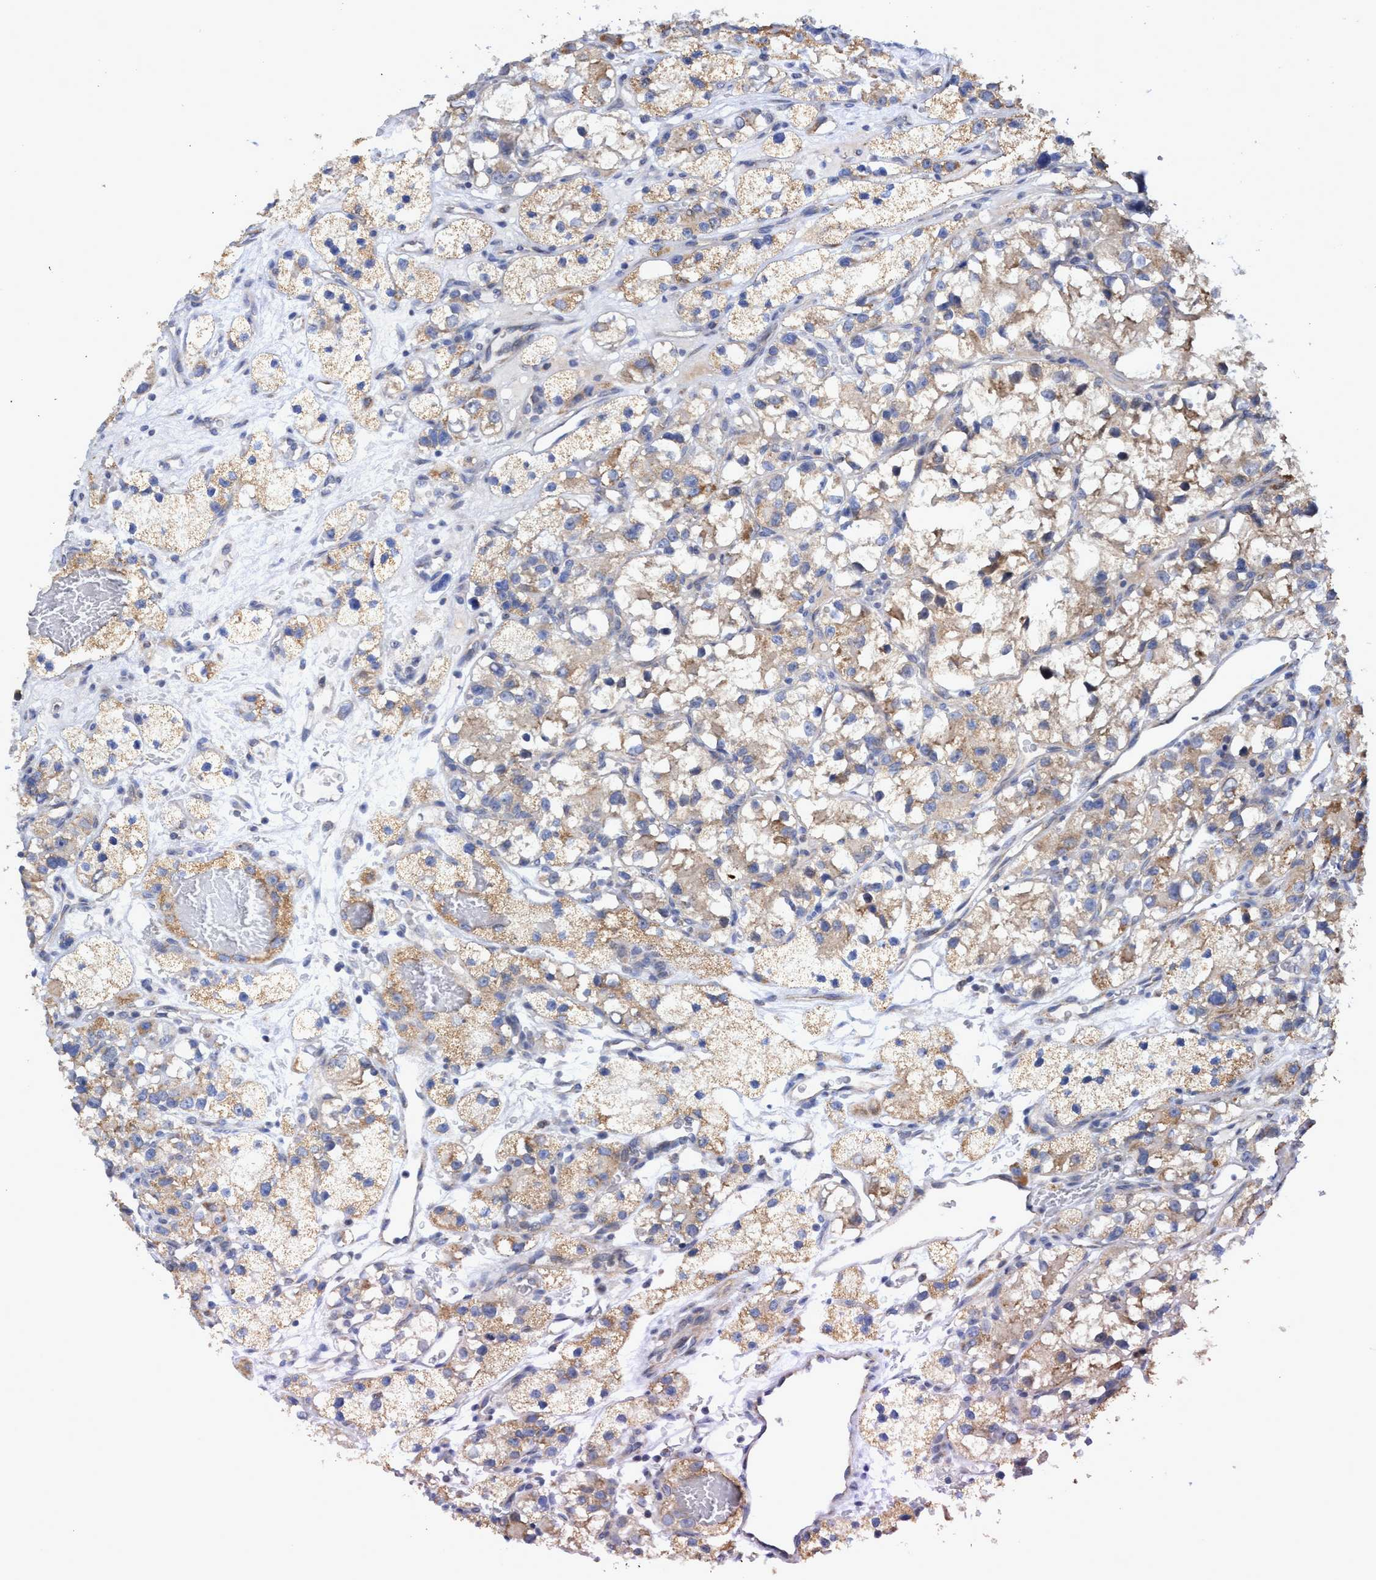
{"staining": {"intensity": "weak", "quantity": ">75%", "location": "cytoplasmic/membranous"}, "tissue": "renal cancer", "cell_type": "Tumor cells", "image_type": "cancer", "snomed": [{"axis": "morphology", "description": "Adenocarcinoma, NOS"}, {"axis": "topography", "description": "Kidney"}], "caption": "Protein positivity by IHC demonstrates weak cytoplasmic/membranous staining in about >75% of tumor cells in renal cancer (adenocarcinoma).", "gene": "NAT16", "patient": {"sex": "female", "age": 57}}